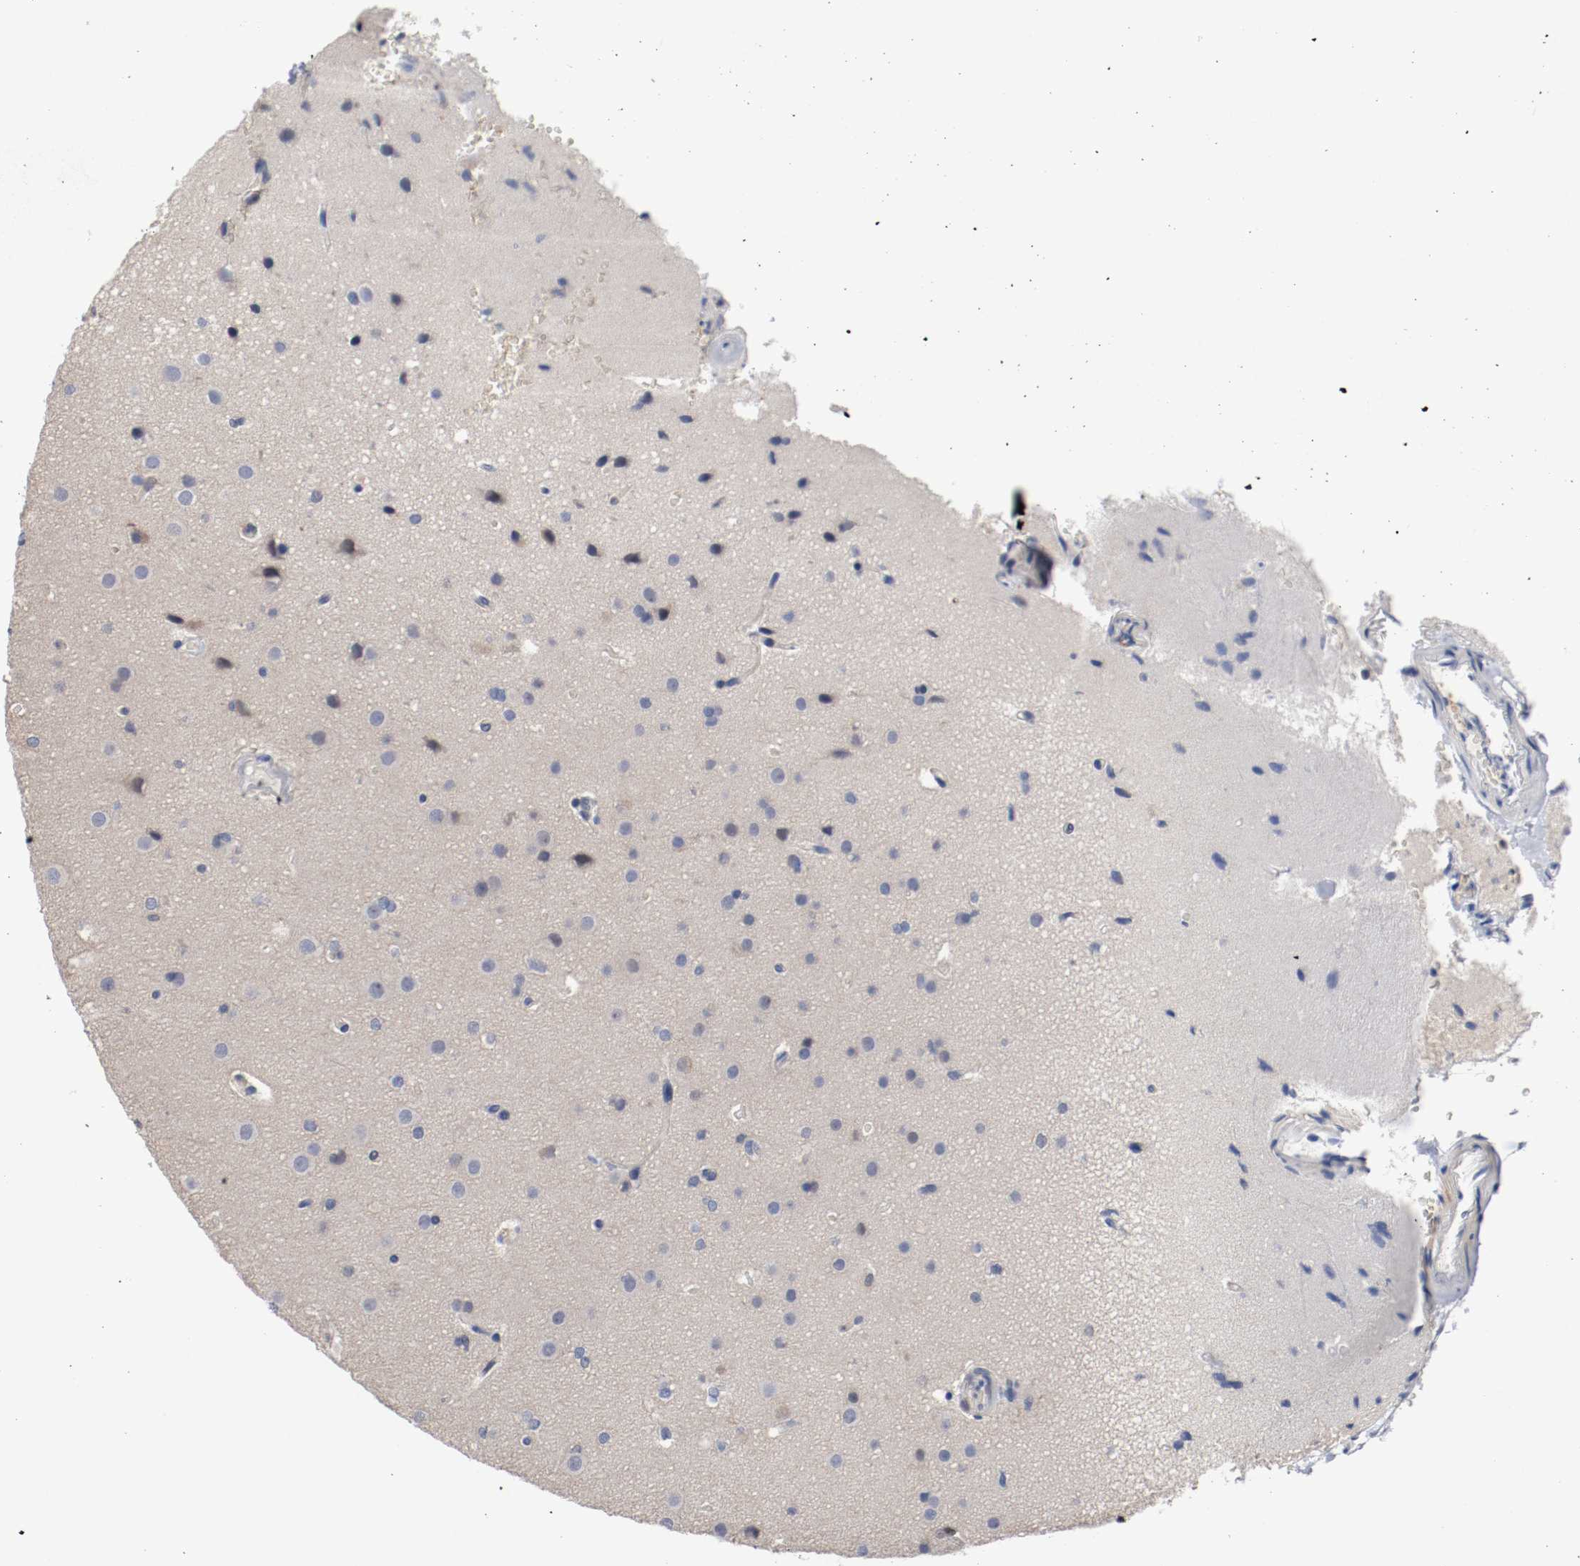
{"staining": {"intensity": "negative", "quantity": "none", "location": "none"}, "tissue": "glioma", "cell_type": "Tumor cells", "image_type": "cancer", "snomed": [{"axis": "morphology", "description": "Glioma, malignant, Low grade"}, {"axis": "topography", "description": "Cerebral cortex"}], "caption": "The IHC photomicrograph has no significant staining in tumor cells of malignant glioma (low-grade) tissue.", "gene": "MCM6", "patient": {"sex": "female", "age": 47}}